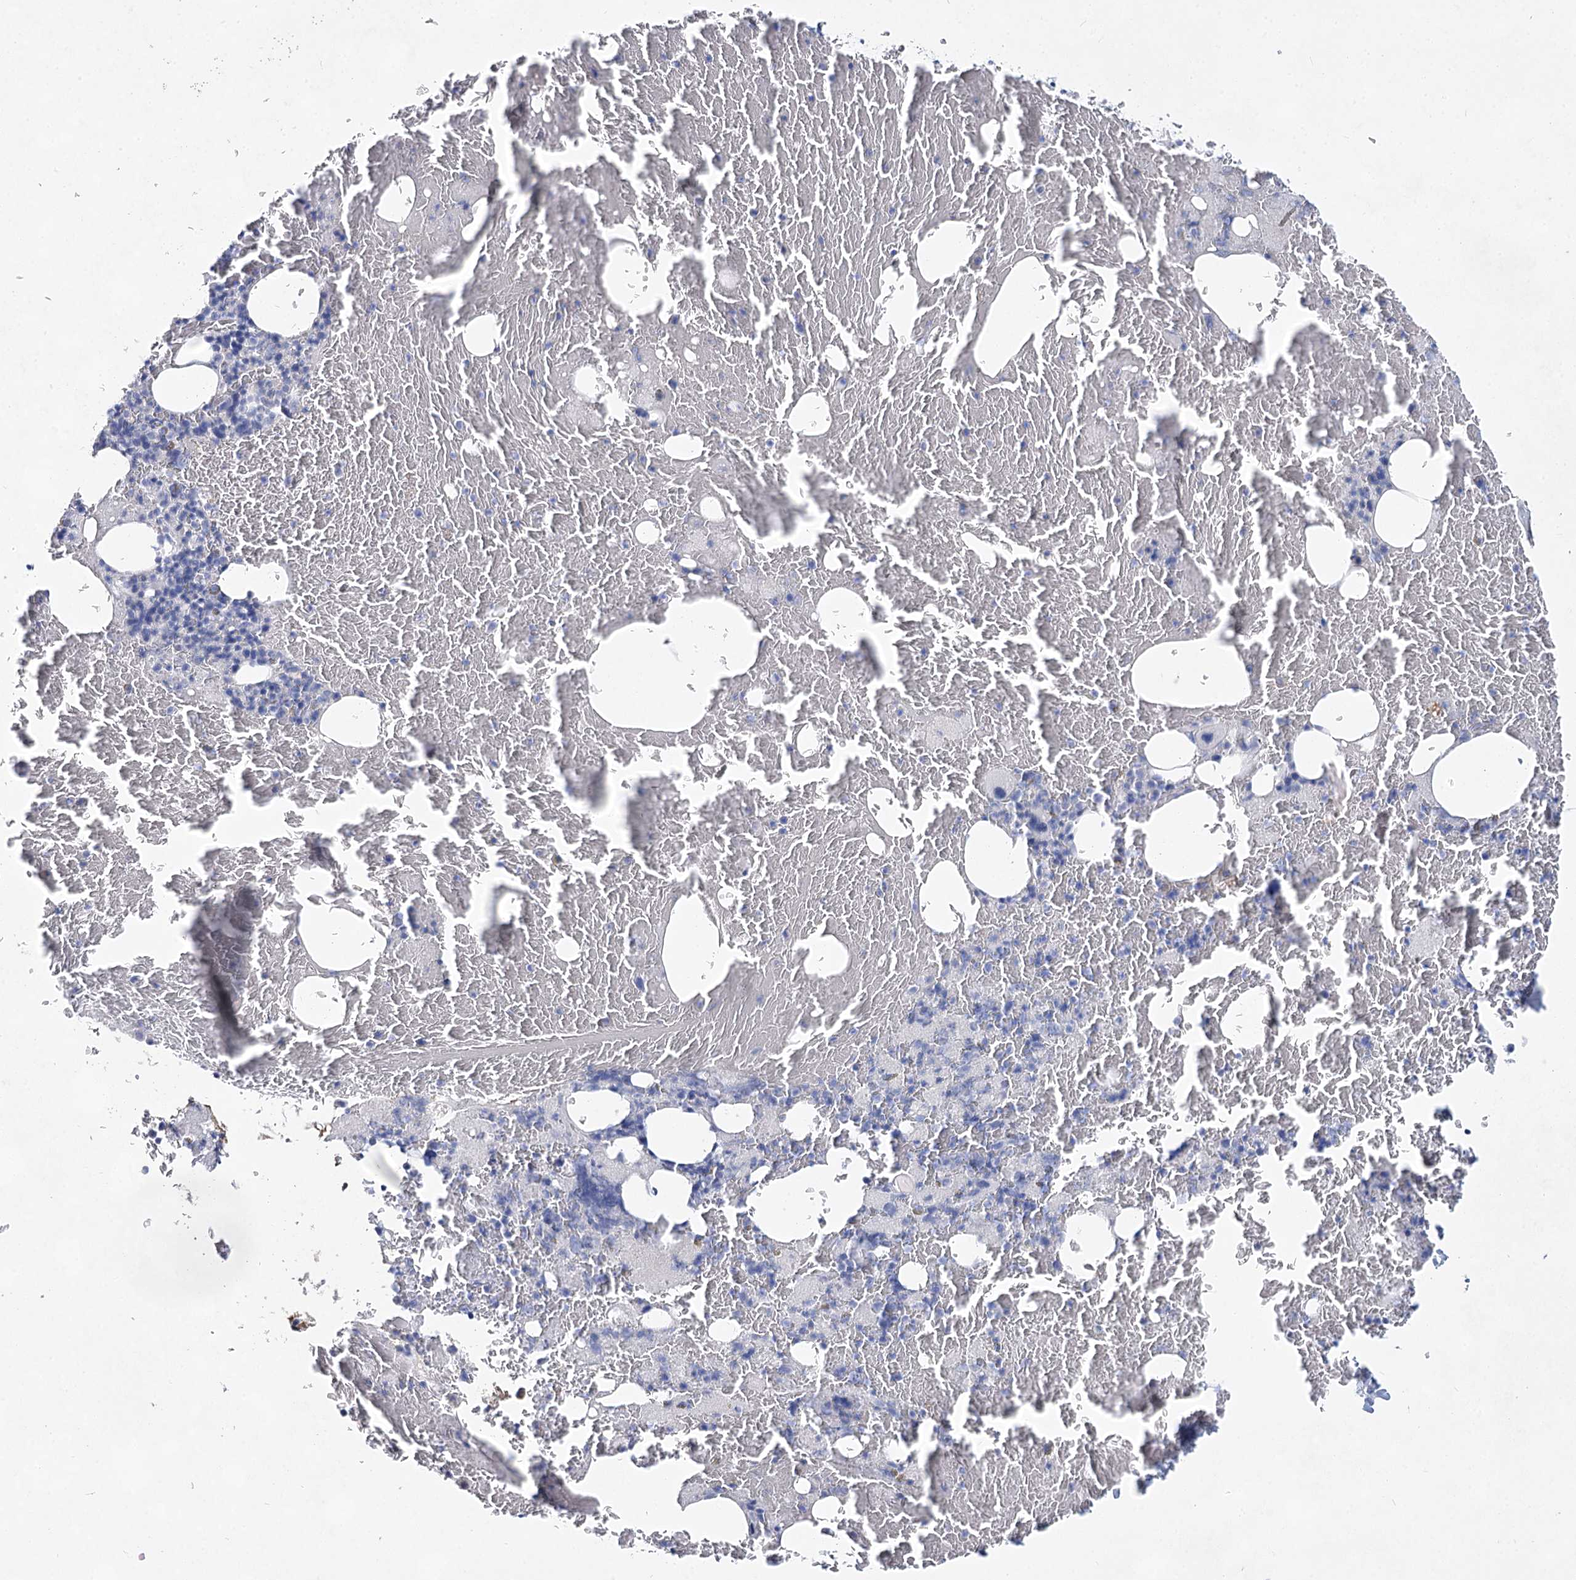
{"staining": {"intensity": "negative", "quantity": "none", "location": "none"}, "tissue": "bone marrow", "cell_type": "Hematopoietic cells", "image_type": "normal", "snomed": [{"axis": "morphology", "description": "Normal tissue, NOS"}, {"axis": "topography", "description": "Bone marrow"}], "caption": "This is a micrograph of immunohistochemistry (IHC) staining of benign bone marrow, which shows no expression in hematopoietic cells.", "gene": "SLC17A2", "patient": {"sex": "male", "age": 79}}